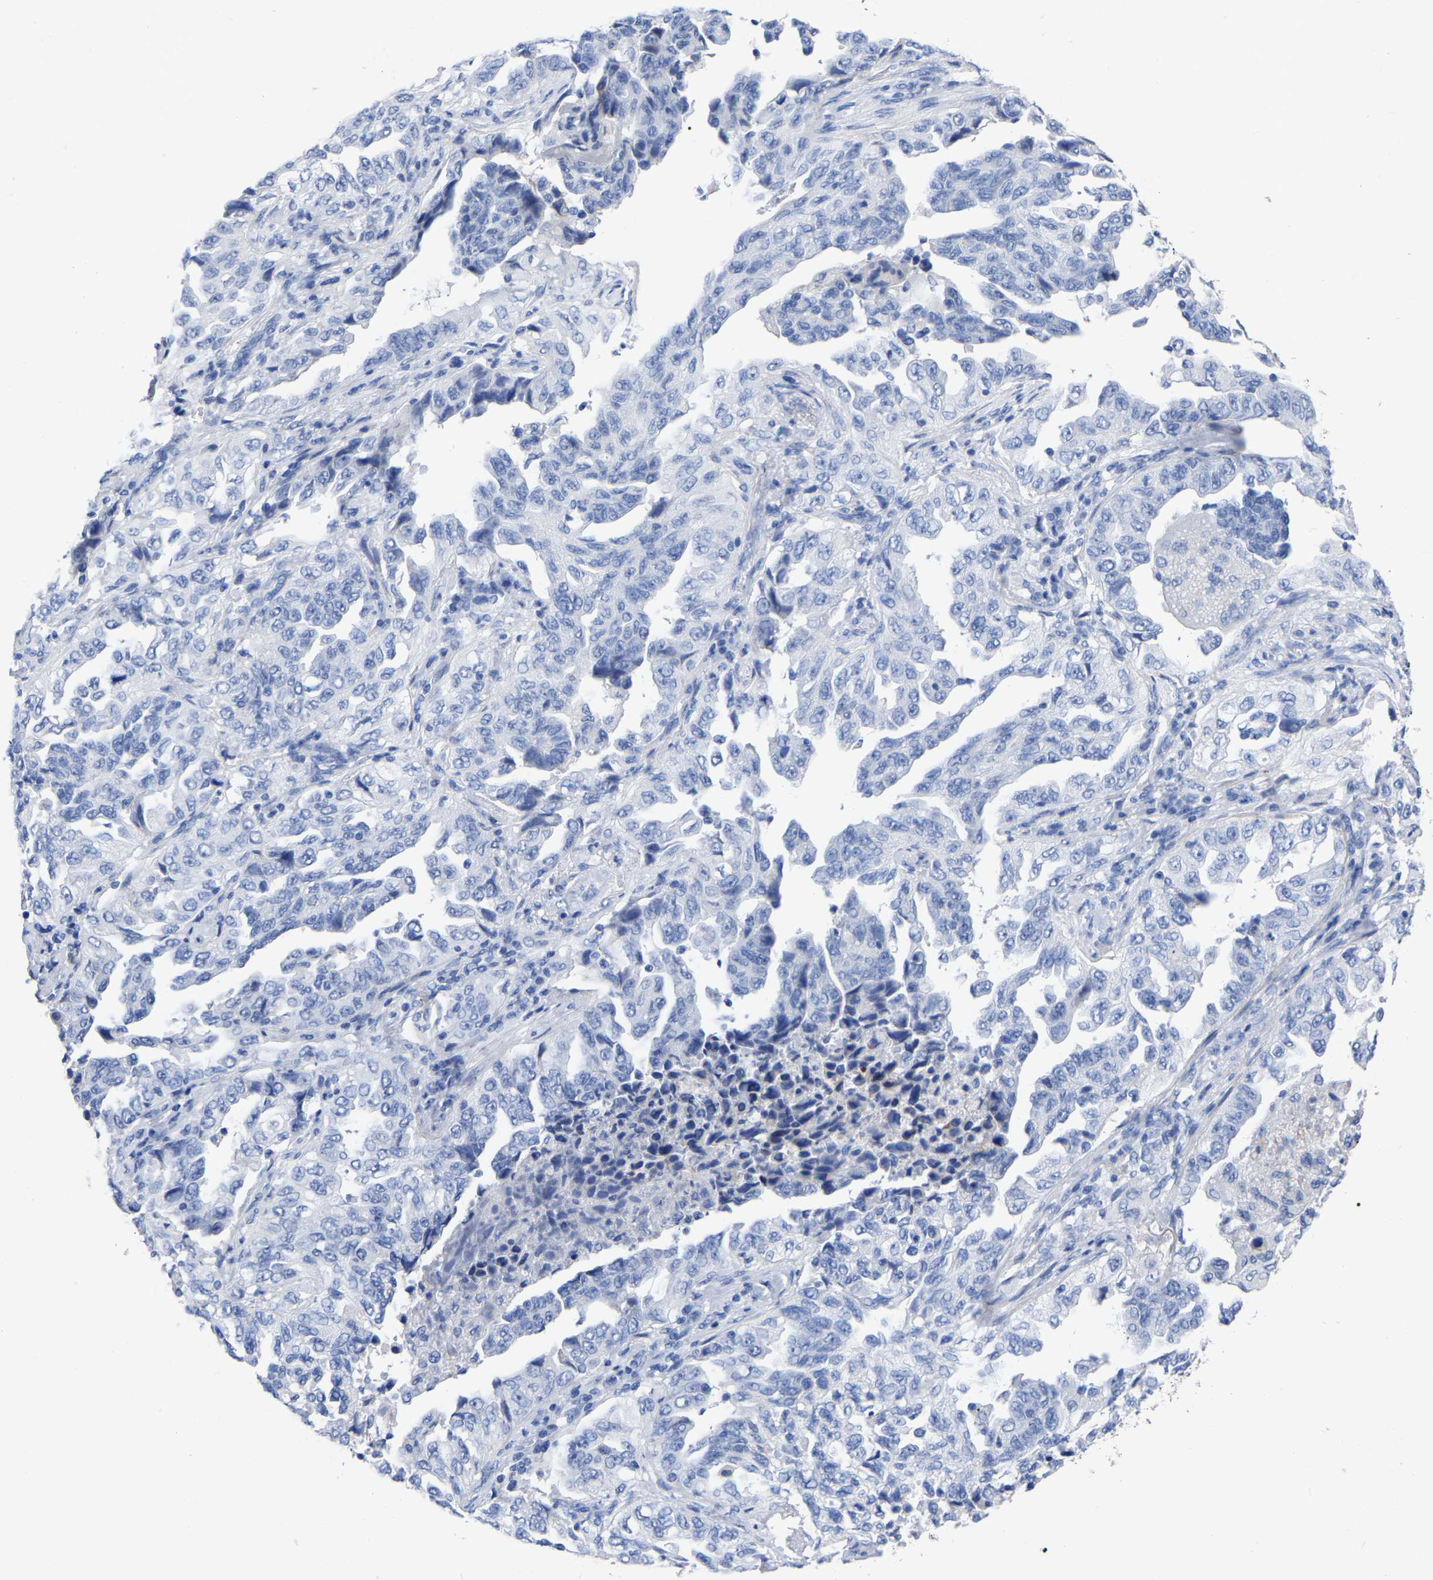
{"staining": {"intensity": "negative", "quantity": "none", "location": "none"}, "tissue": "lung cancer", "cell_type": "Tumor cells", "image_type": "cancer", "snomed": [{"axis": "morphology", "description": "Adenocarcinoma, NOS"}, {"axis": "topography", "description": "Lung"}], "caption": "The image reveals no significant positivity in tumor cells of adenocarcinoma (lung).", "gene": "ANXA13", "patient": {"sex": "female", "age": 51}}